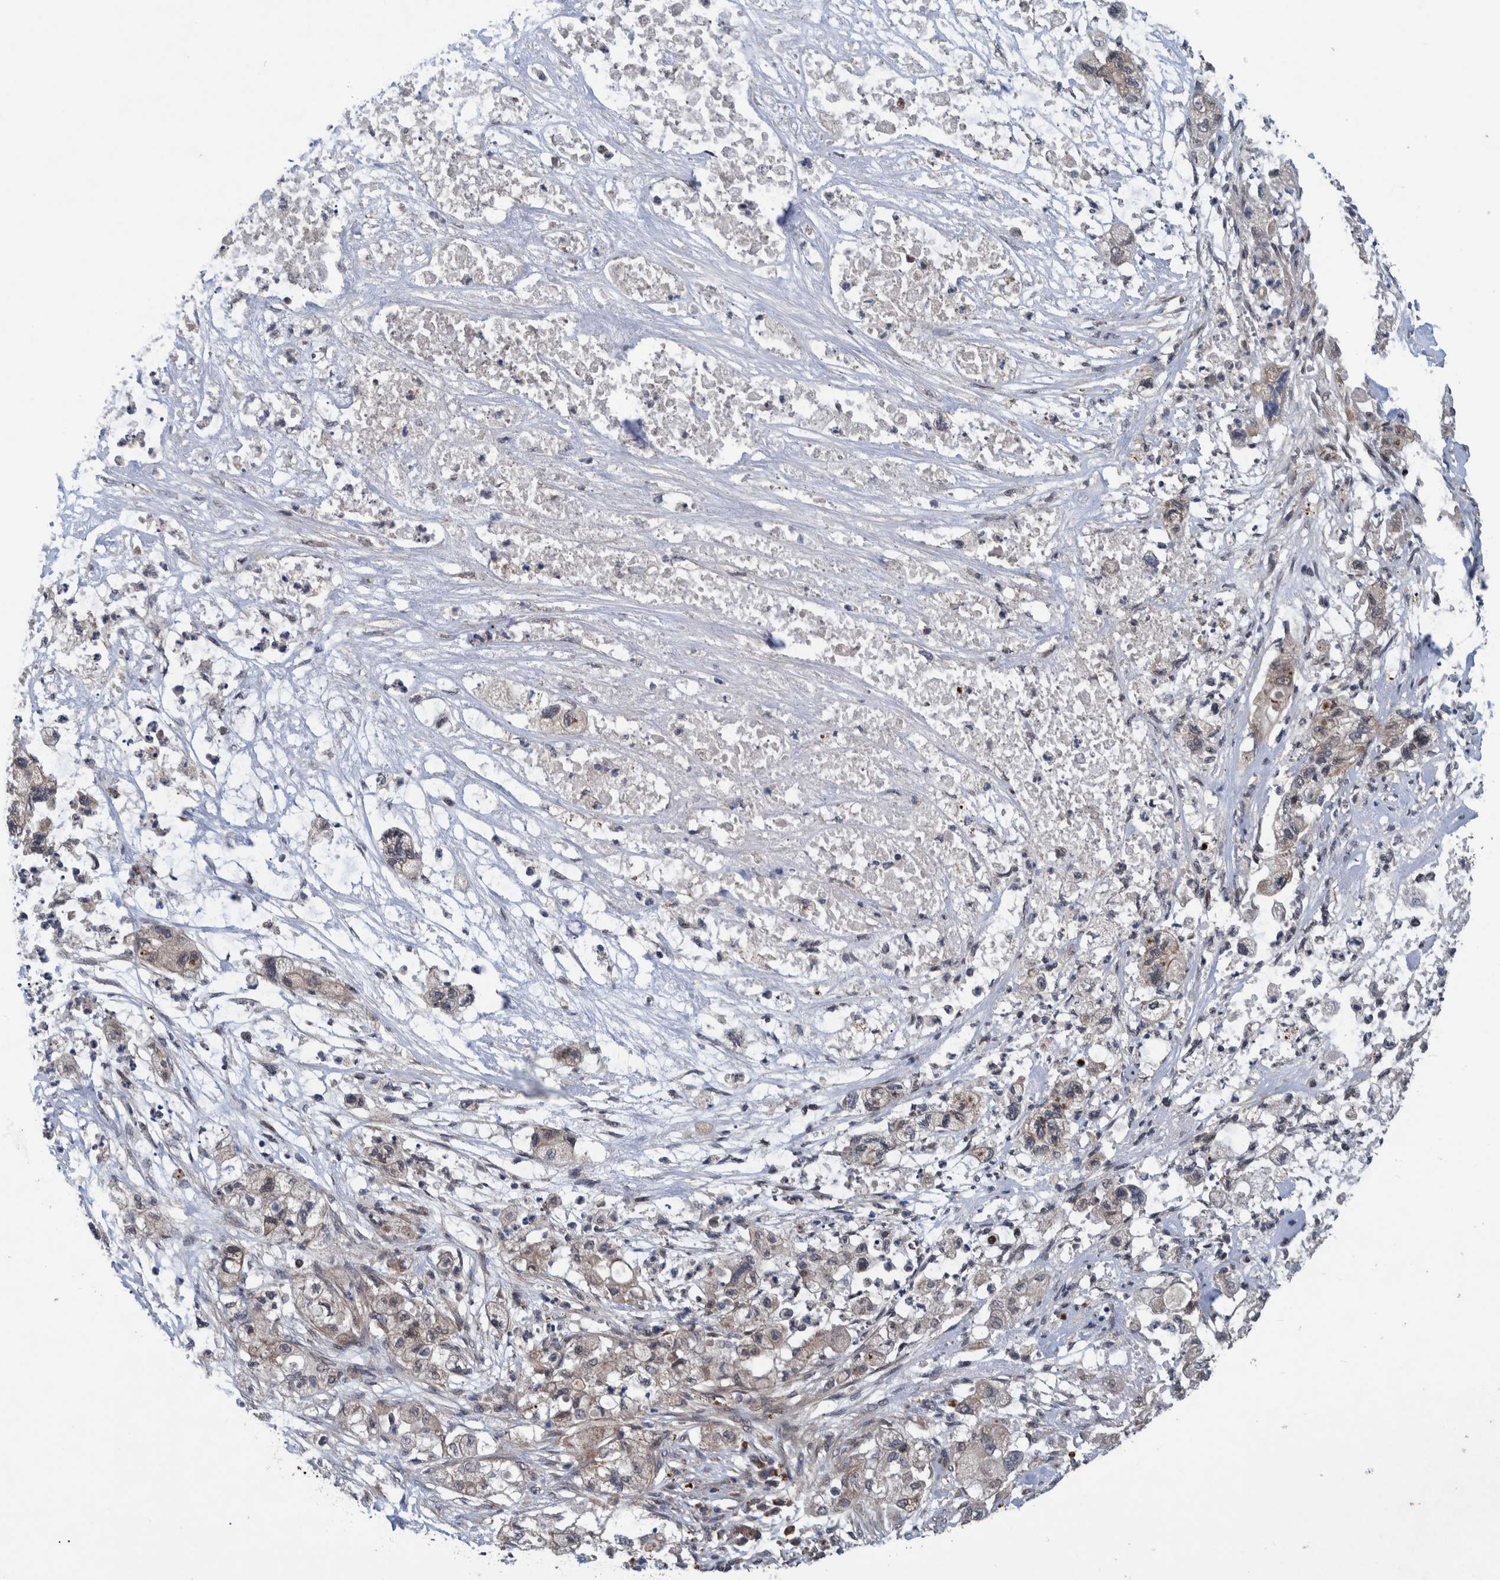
{"staining": {"intensity": "weak", "quantity": "25%-75%", "location": "cytoplasmic/membranous"}, "tissue": "pancreatic cancer", "cell_type": "Tumor cells", "image_type": "cancer", "snomed": [{"axis": "morphology", "description": "Adenocarcinoma, NOS"}, {"axis": "topography", "description": "Pancreas"}], "caption": "Immunohistochemical staining of human adenocarcinoma (pancreatic) shows weak cytoplasmic/membranous protein staining in about 25%-75% of tumor cells.", "gene": "MRPS7", "patient": {"sex": "female", "age": 78}}